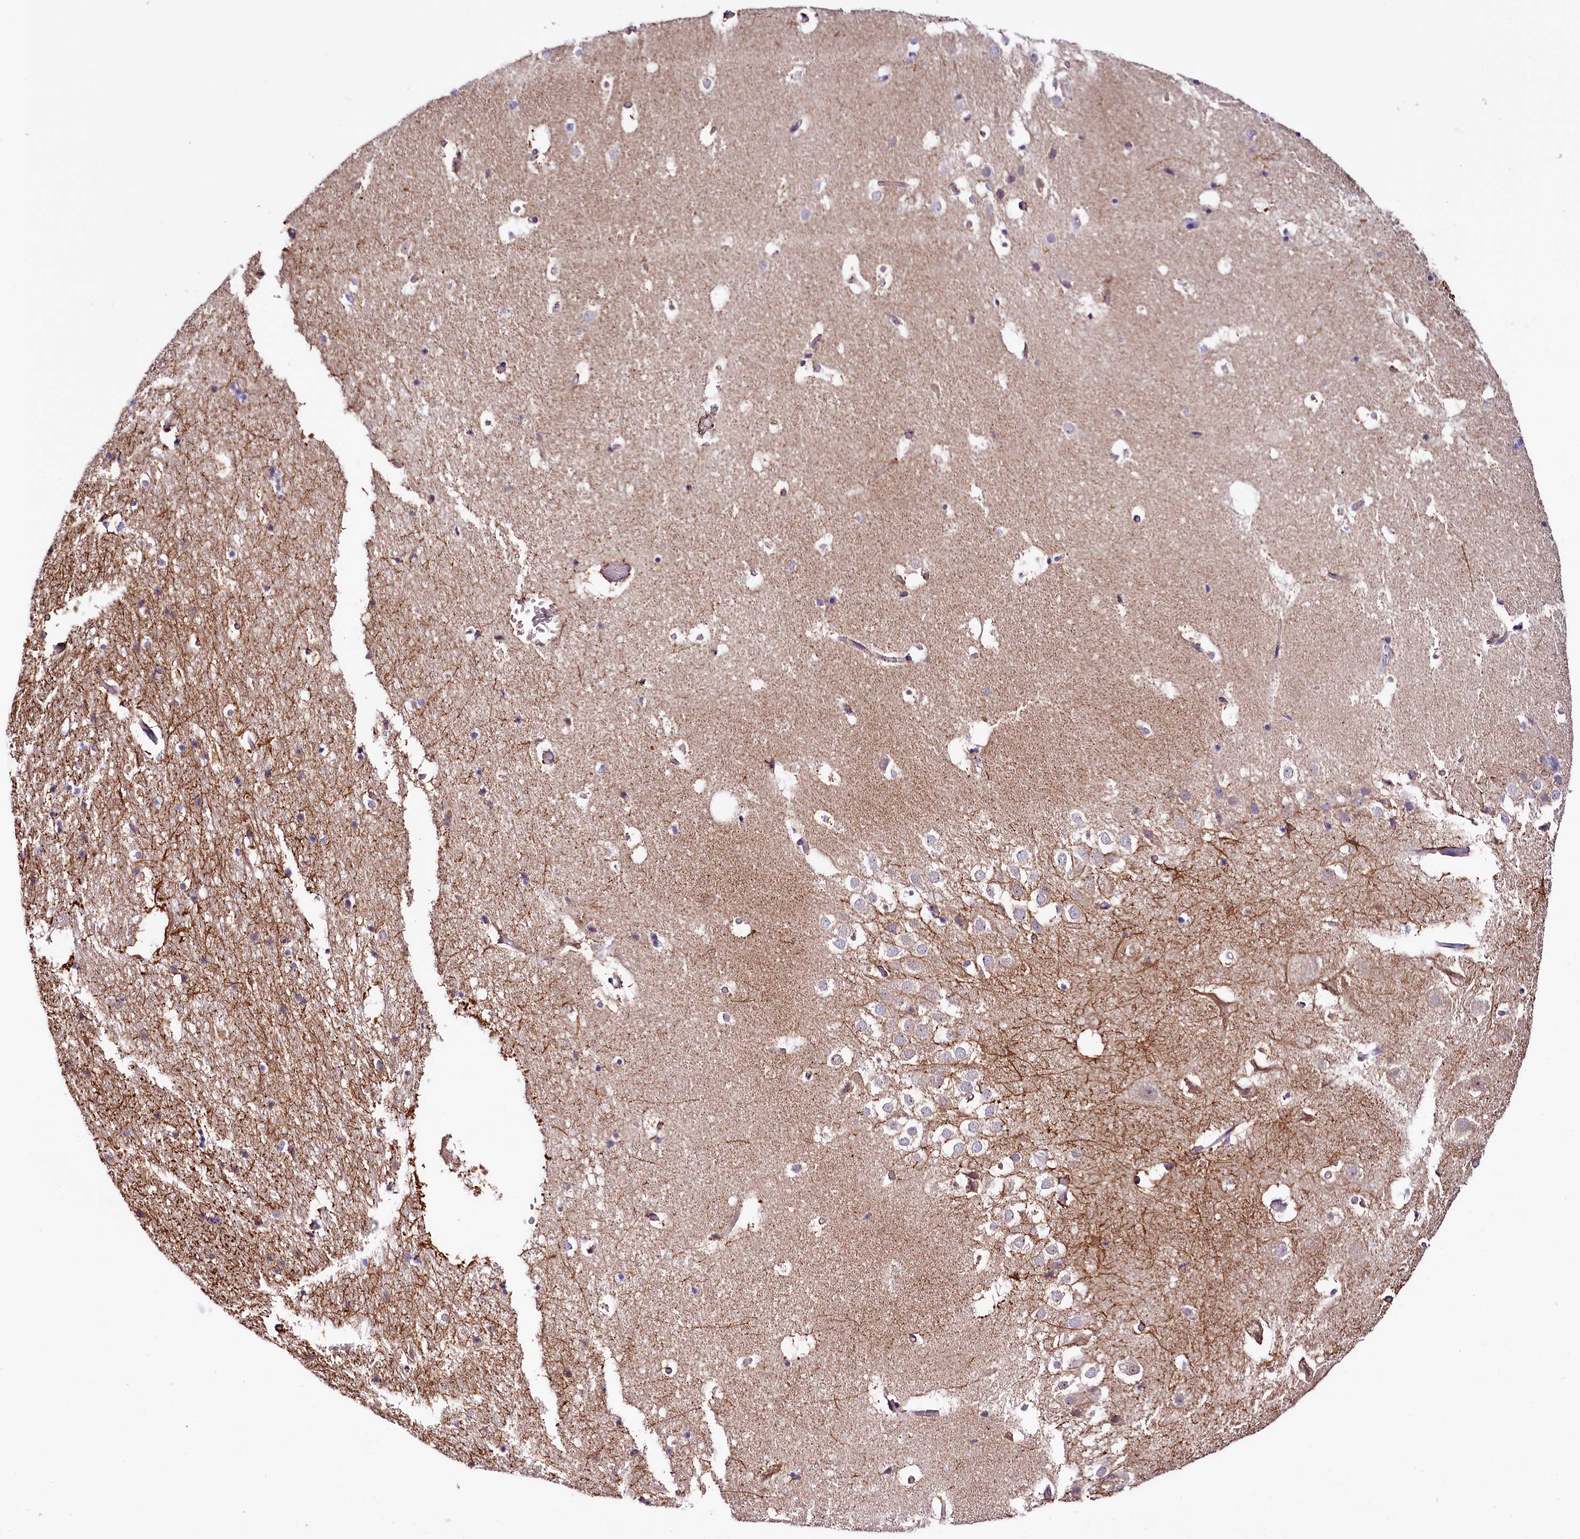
{"staining": {"intensity": "weak", "quantity": "25%-75%", "location": "cytoplasmic/membranous"}, "tissue": "hippocampus", "cell_type": "Glial cells", "image_type": "normal", "snomed": [{"axis": "morphology", "description": "Normal tissue, NOS"}, {"axis": "topography", "description": "Hippocampus"}], "caption": "Protein staining reveals weak cytoplasmic/membranous staining in approximately 25%-75% of glial cells in normal hippocampus.", "gene": "CEP295", "patient": {"sex": "female", "age": 52}}